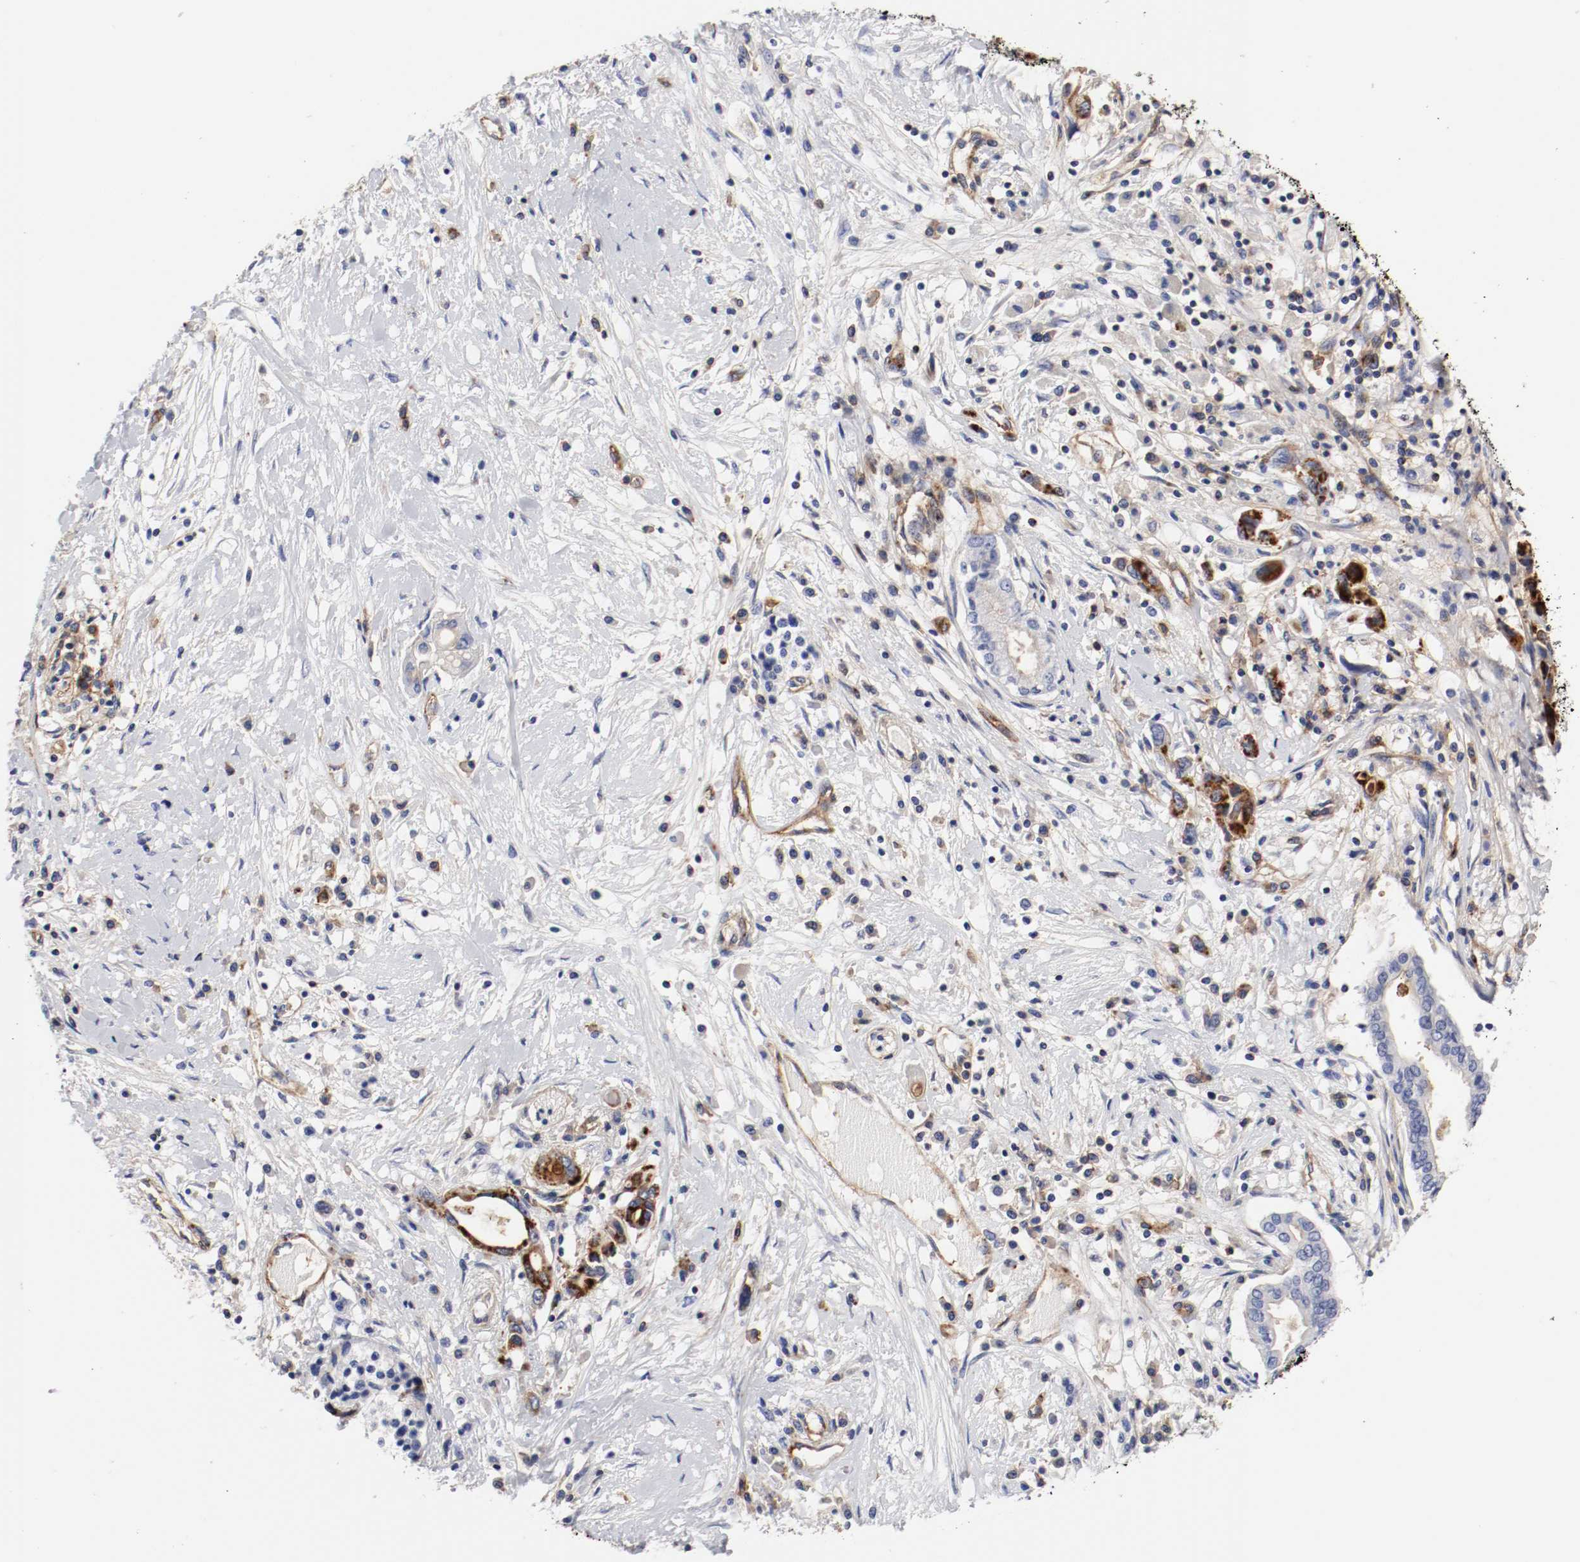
{"staining": {"intensity": "moderate", "quantity": "25%-75%", "location": "cytoplasmic/membranous"}, "tissue": "pancreatic cancer", "cell_type": "Tumor cells", "image_type": "cancer", "snomed": [{"axis": "morphology", "description": "Adenocarcinoma, NOS"}, {"axis": "topography", "description": "Pancreas"}], "caption": "Tumor cells demonstrate moderate cytoplasmic/membranous staining in approximately 25%-75% of cells in pancreatic adenocarcinoma. (Stains: DAB in brown, nuclei in blue, Microscopy: brightfield microscopy at high magnification).", "gene": "IFITM1", "patient": {"sex": "female", "age": 57}}